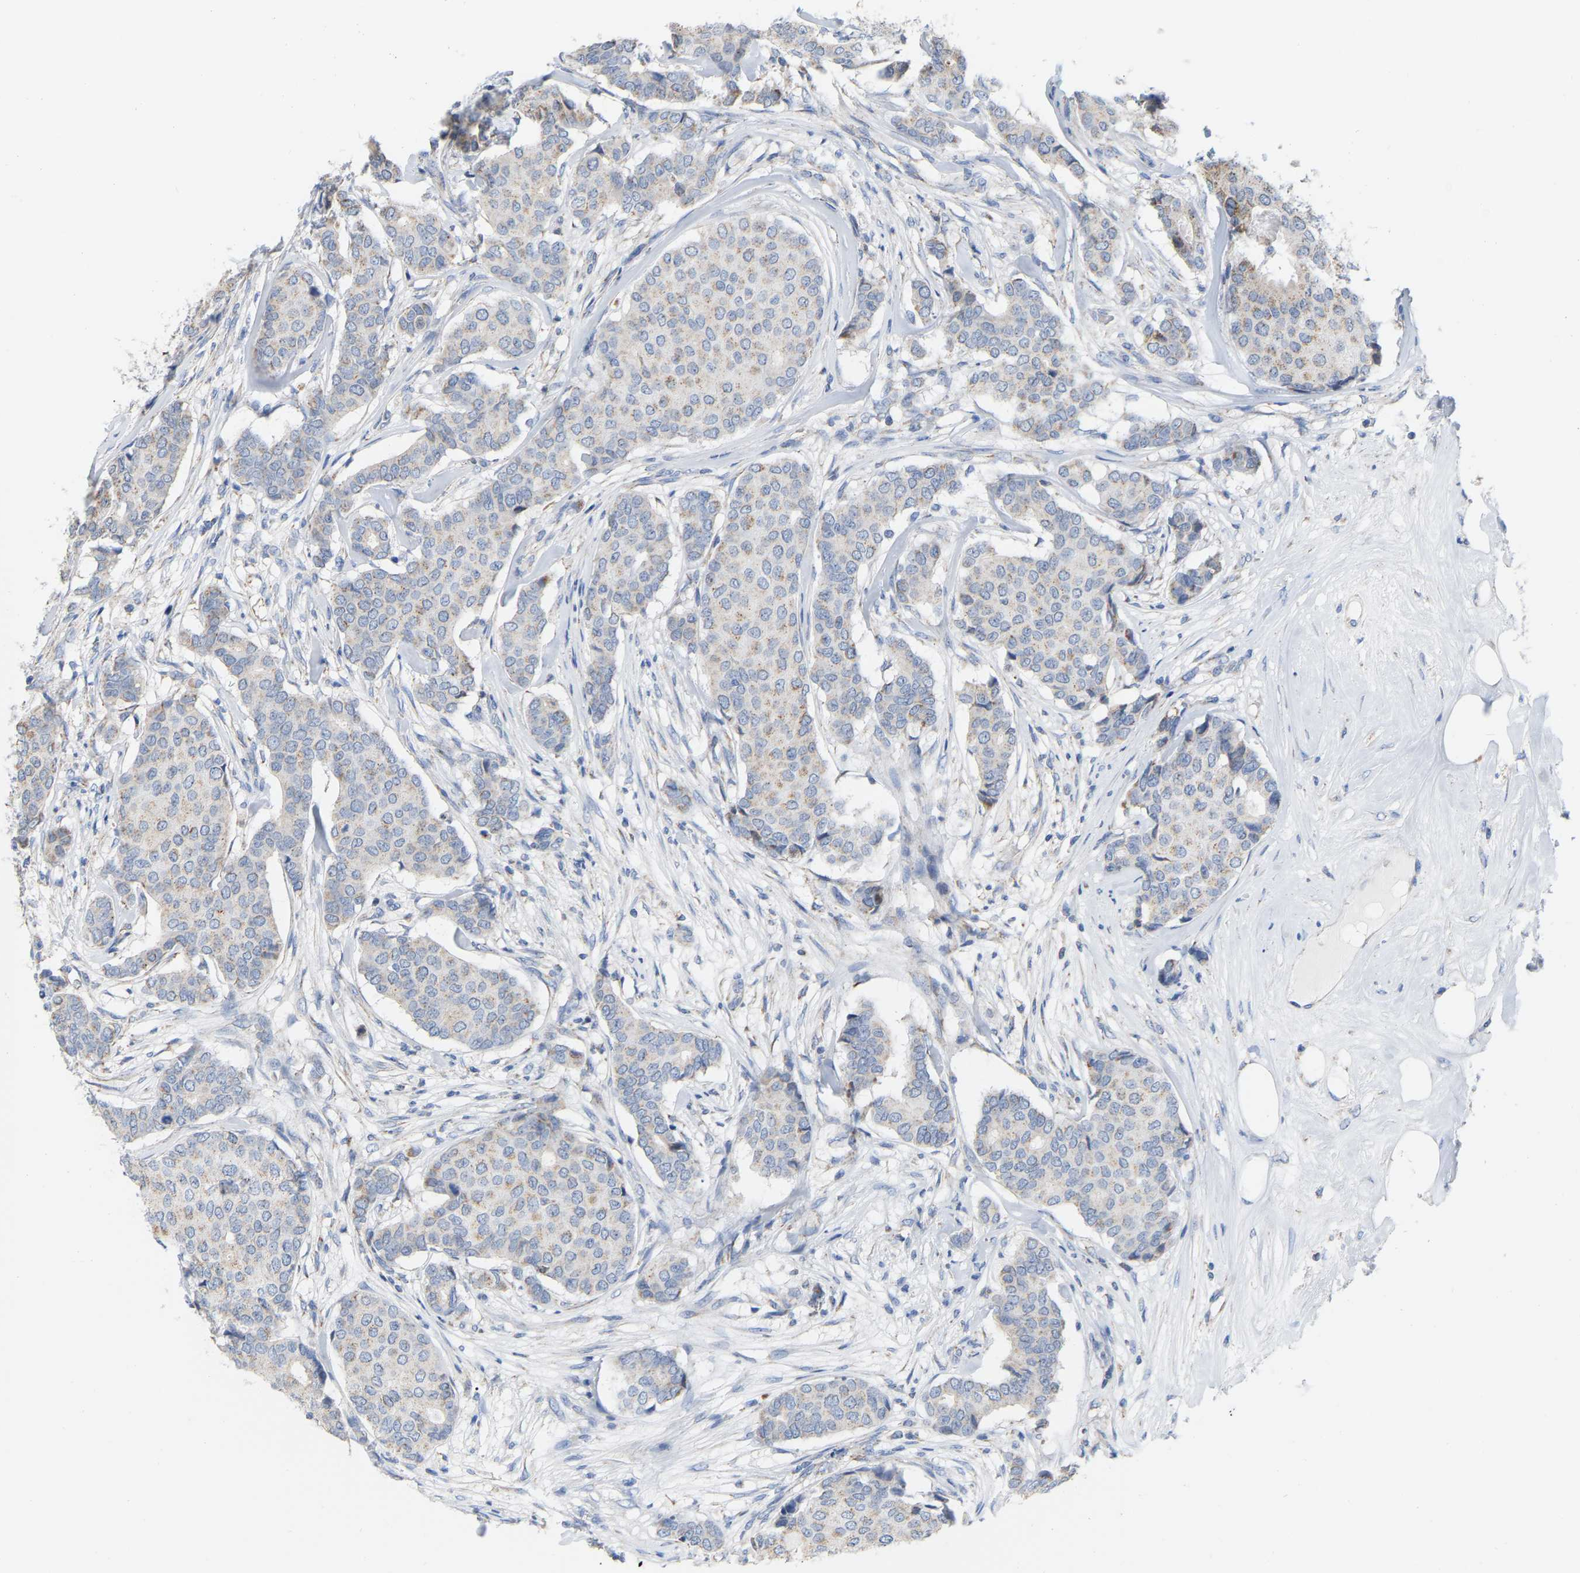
{"staining": {"intensity": "weak", "quantity": "<25%", "location": "cytoplasmic/membranous"}, "tissue": "breast cancer", "cell_type": "Tumor cells", "image_type": "cancer", "snomed": [{"axis": "morphology", "description": "Duct carcinoma"}, {"axis": "topography", "description": "Breast"}], "caption": "The immunohistochemistry (IHC) histopathology image has no significant positivity in tumor cells of breast cancer (invasive ductal carcinoma) tissue. The staining is performed using DAB brown chromogen with nuclei counter-stained in using hematoxylin.", "gene": "CBLB", "patient": {"sex": "female", "age": 75}}